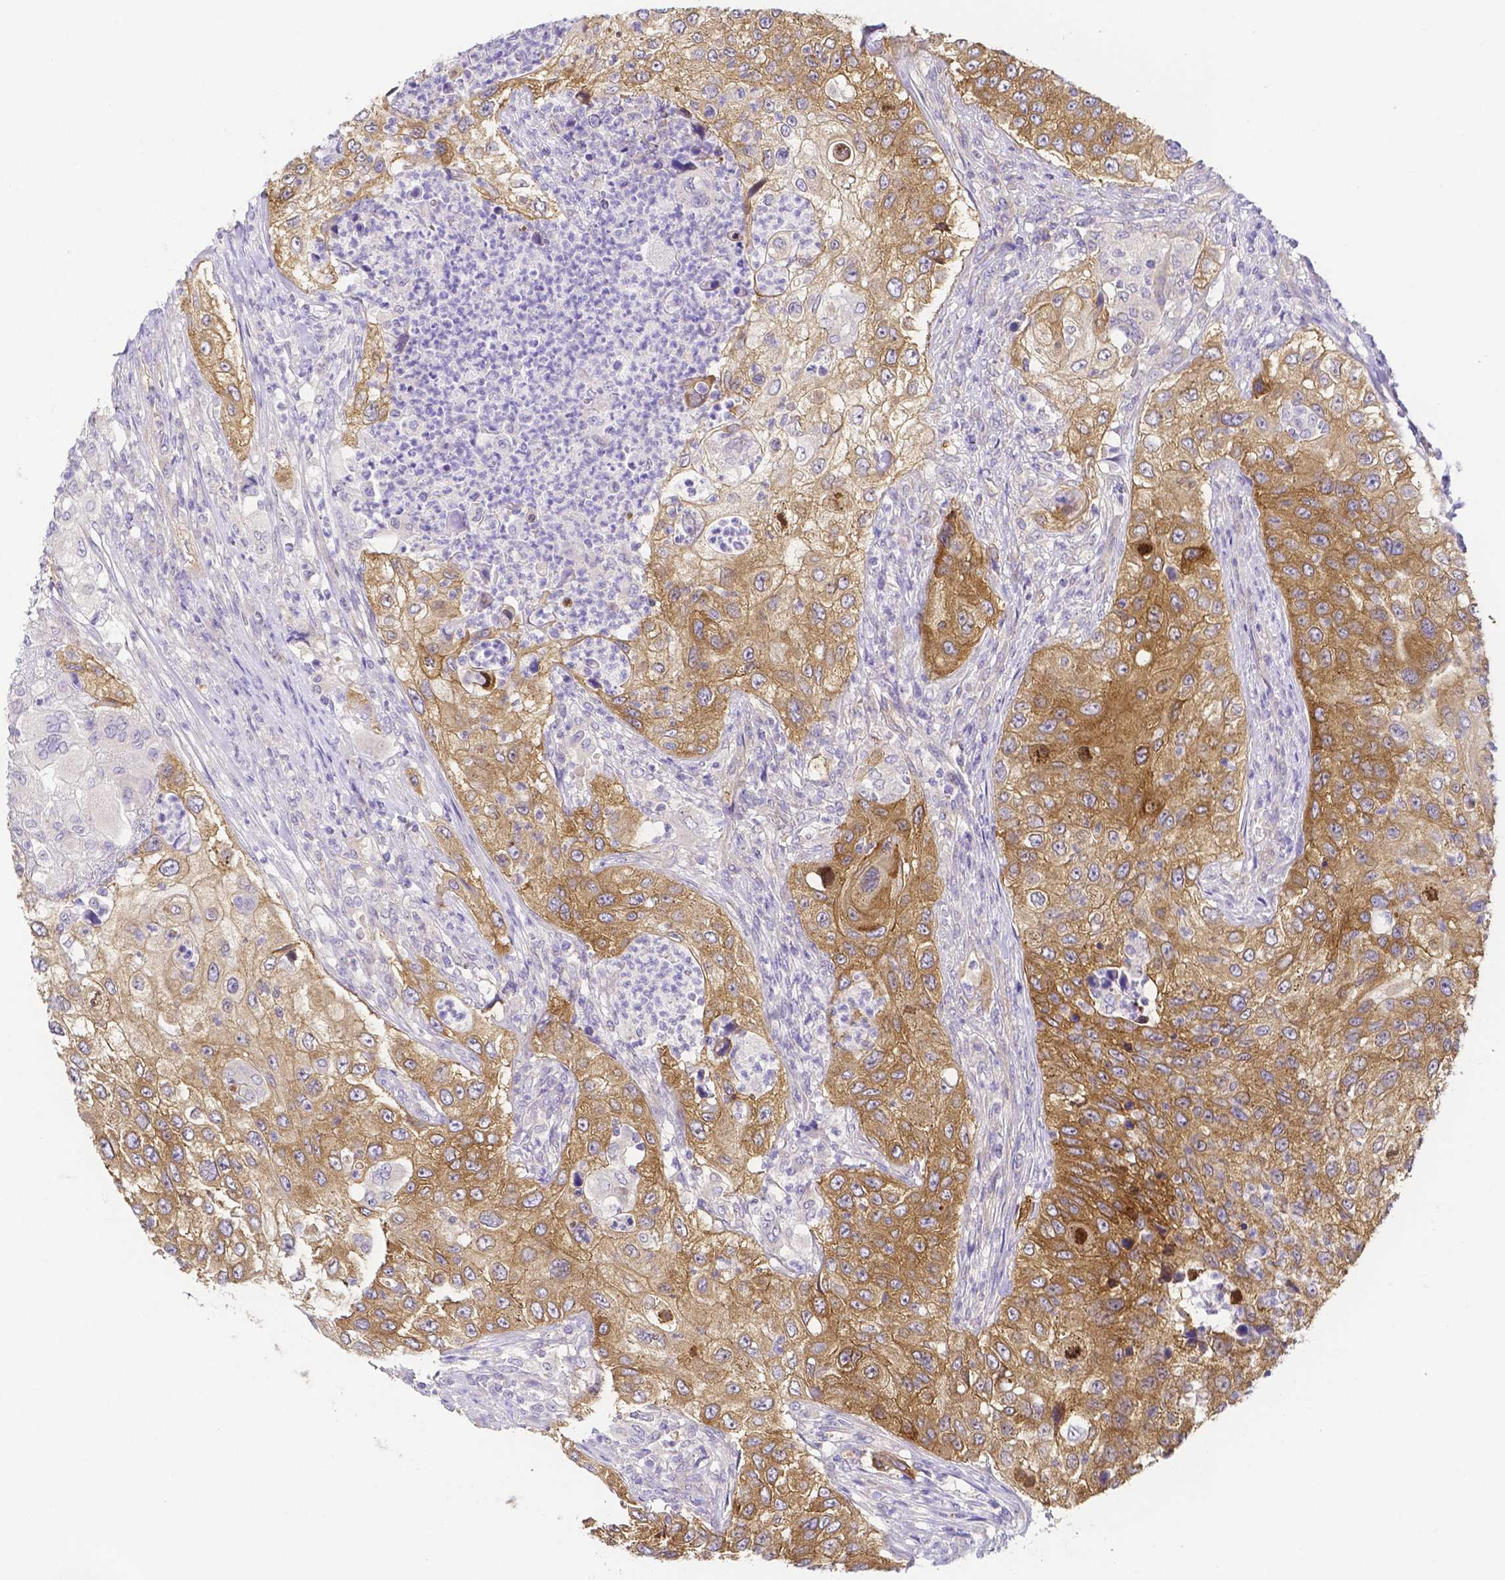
{"staining": {"intensity": "moderate", "quantity": ">75%", "location": "cytoplasmic/membranous"}, "tissue": "urothelial cancer", "cell_type": "Tumor cells", "image_type": "cancer", "snomed": [{"axis": "morphology", "description": "Urothelial carcinoma, High grade"}, {"axis": "topography", "description": "Urinary bladder"}], "caption": "A medium amount of moderate cytoplasmic/membranous expression is seen in about >75% of tumor cells in urothelial carcinoma (high-grade) tissue.", "gene": "PKP3", "patient": {"sex": "female", "age": 60}}